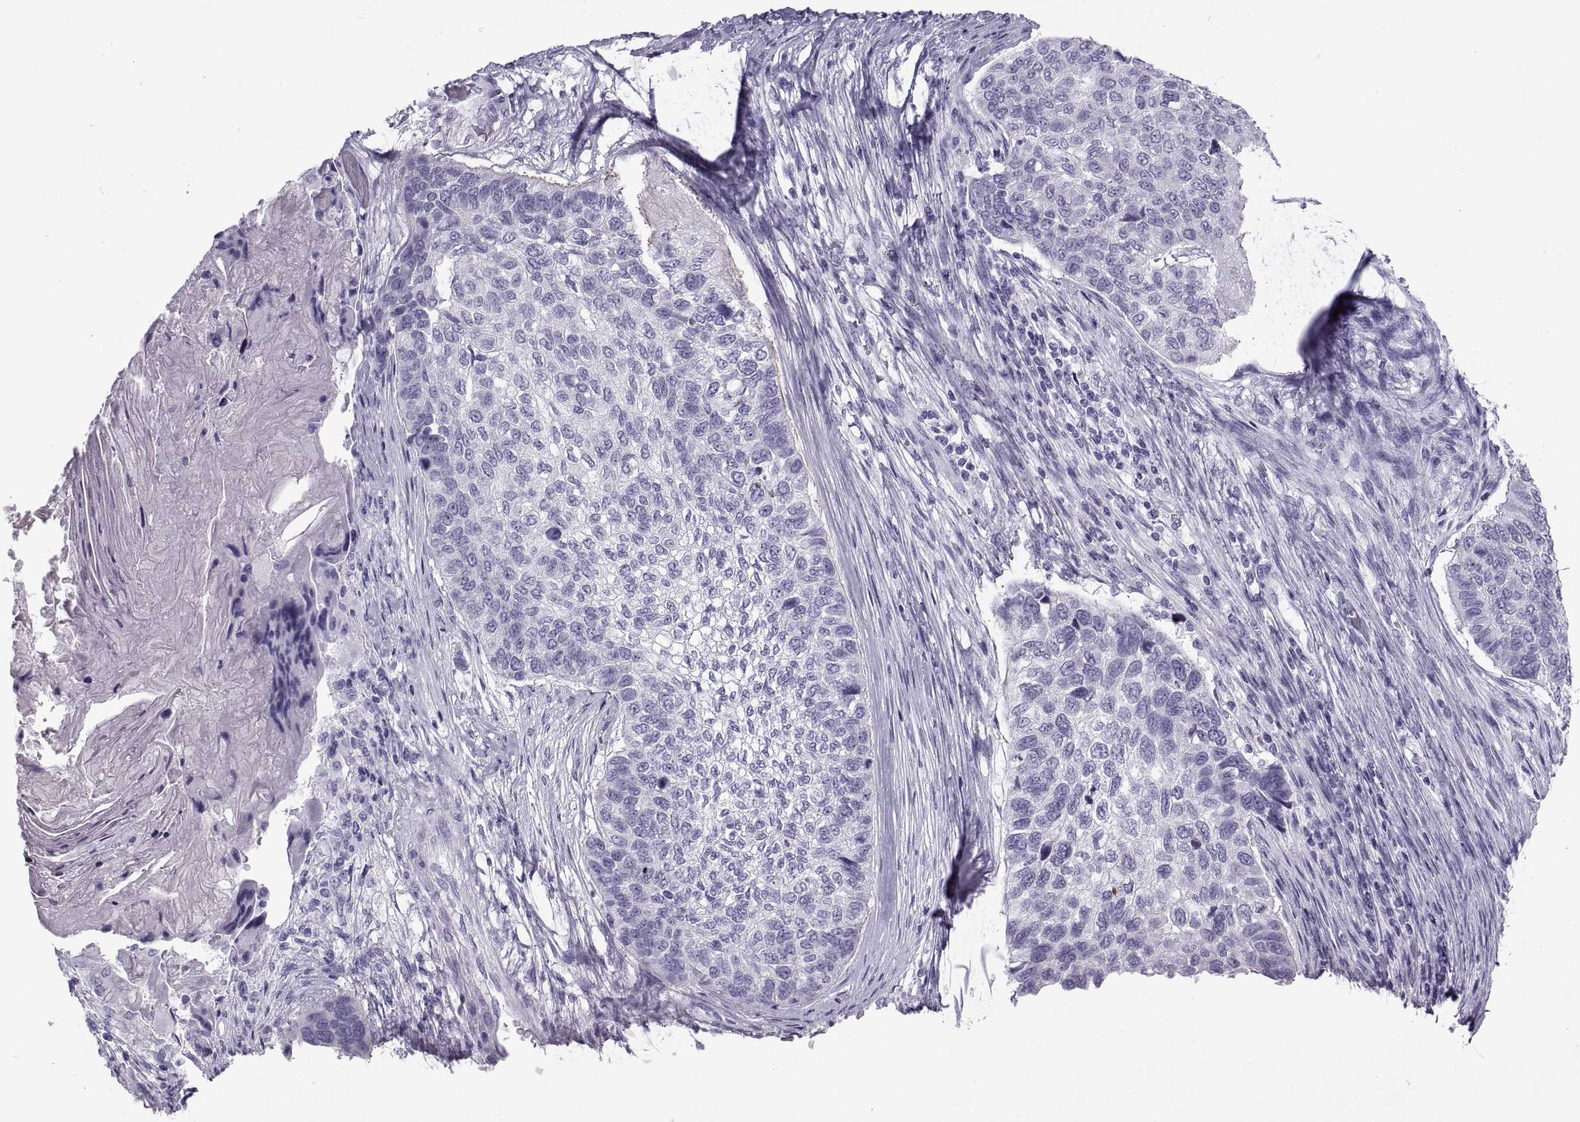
{"staining": {"intensity": "negative", "quantity": "none", "location": "none"}, "tissue": "lung cancer", "cell_type": "Tumor cells", "image_type": "cancer", "snomed": [{"axis": "morphology", "description": "Squamous cell carcinoma, NOS"}, {"axis": "topography", "description": "Lung"}], "caption": "Tumor cells are negative for brown protein staining in lung cancer. The staining was performed using DAB to visualize the protein expression in brown, while the nuclei were stained in blue with hematoxylin (Magnification: 20x).", "gene": "RLBP1", "patient": {"sex": "male", "age": 69}}